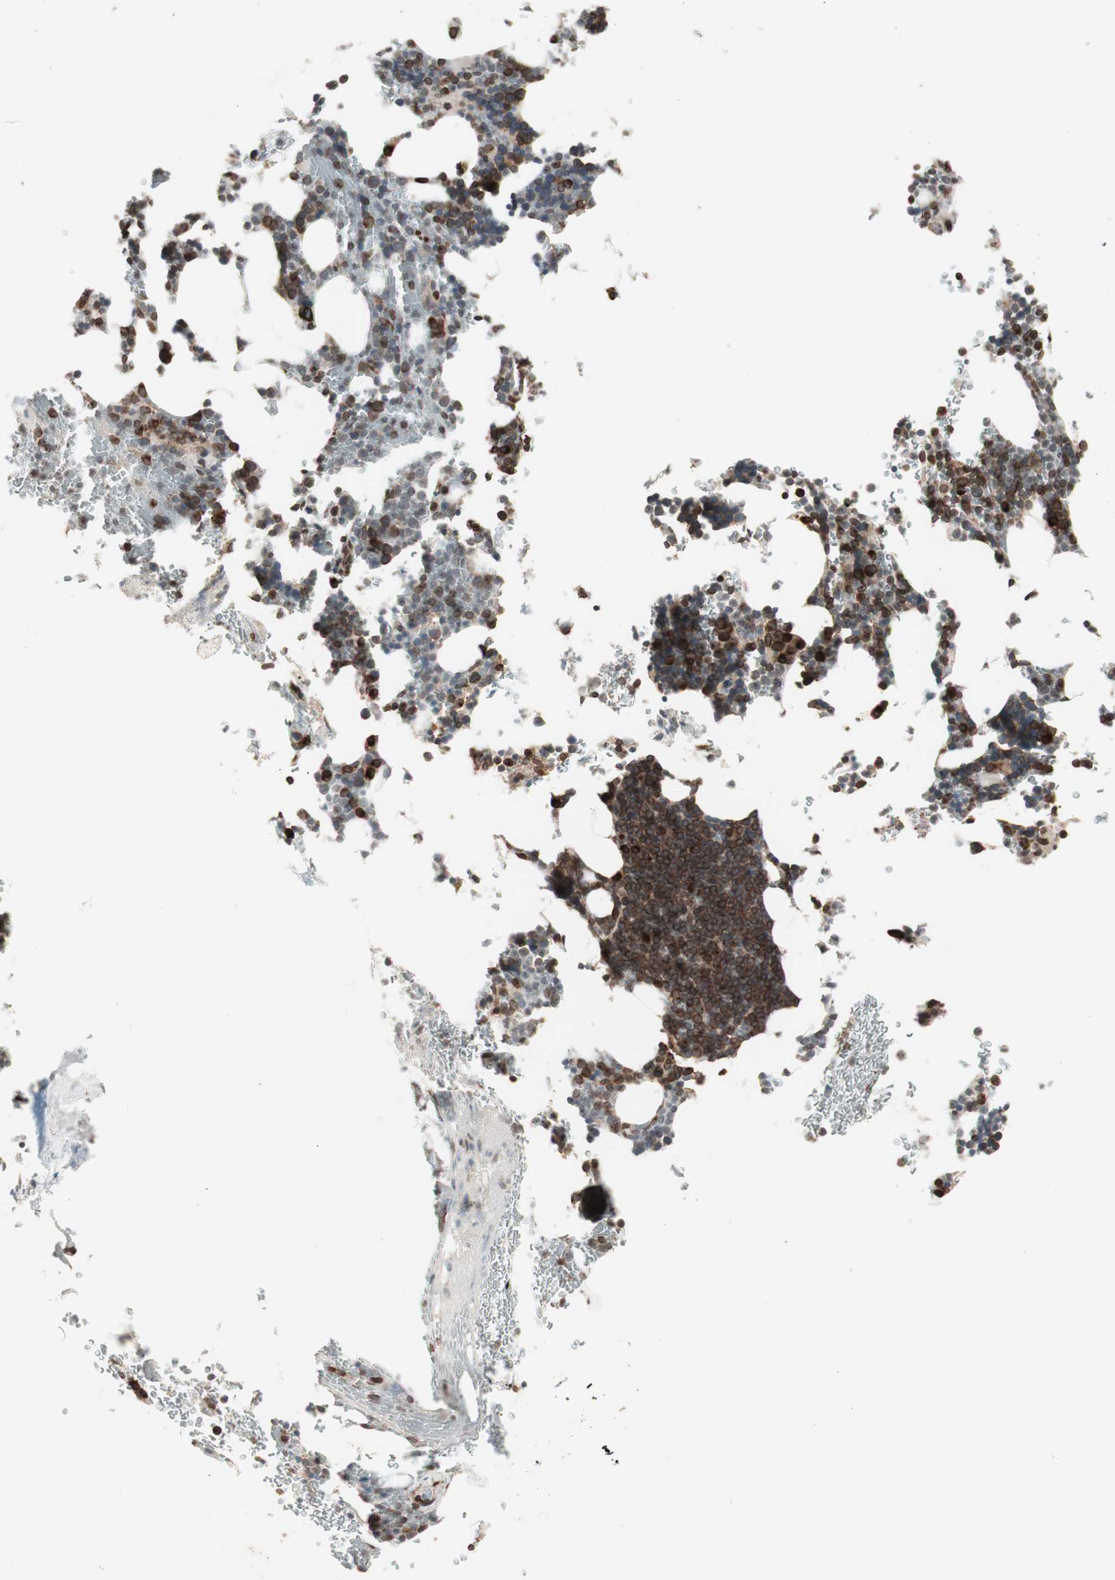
{"staining": {"intensity": "strong", "quantity": "25%-75%", "location": "cytoplasmic/membranous,nuclear"}, "tissue": "bone marrow", "cell_type": "Hematopoietic cells", "image_type": "normal", "snomed": [{"axis": "morphology", "description": "Normal tissue, NOS"}, {"axis": "topography", "description": "Bone marrow"}], "caption": "Immunohistochemical staining of benign human bone marrow demonstrates strong cytoplasmic/membranous,nuclear protein staining in approximately 25%-75% of hematopoietic cells. (DAB IHC, brown staining for protein, blue staining for nuclei).", "gene": "NUP62", "patient": {"sex": "female", "age": 73}}